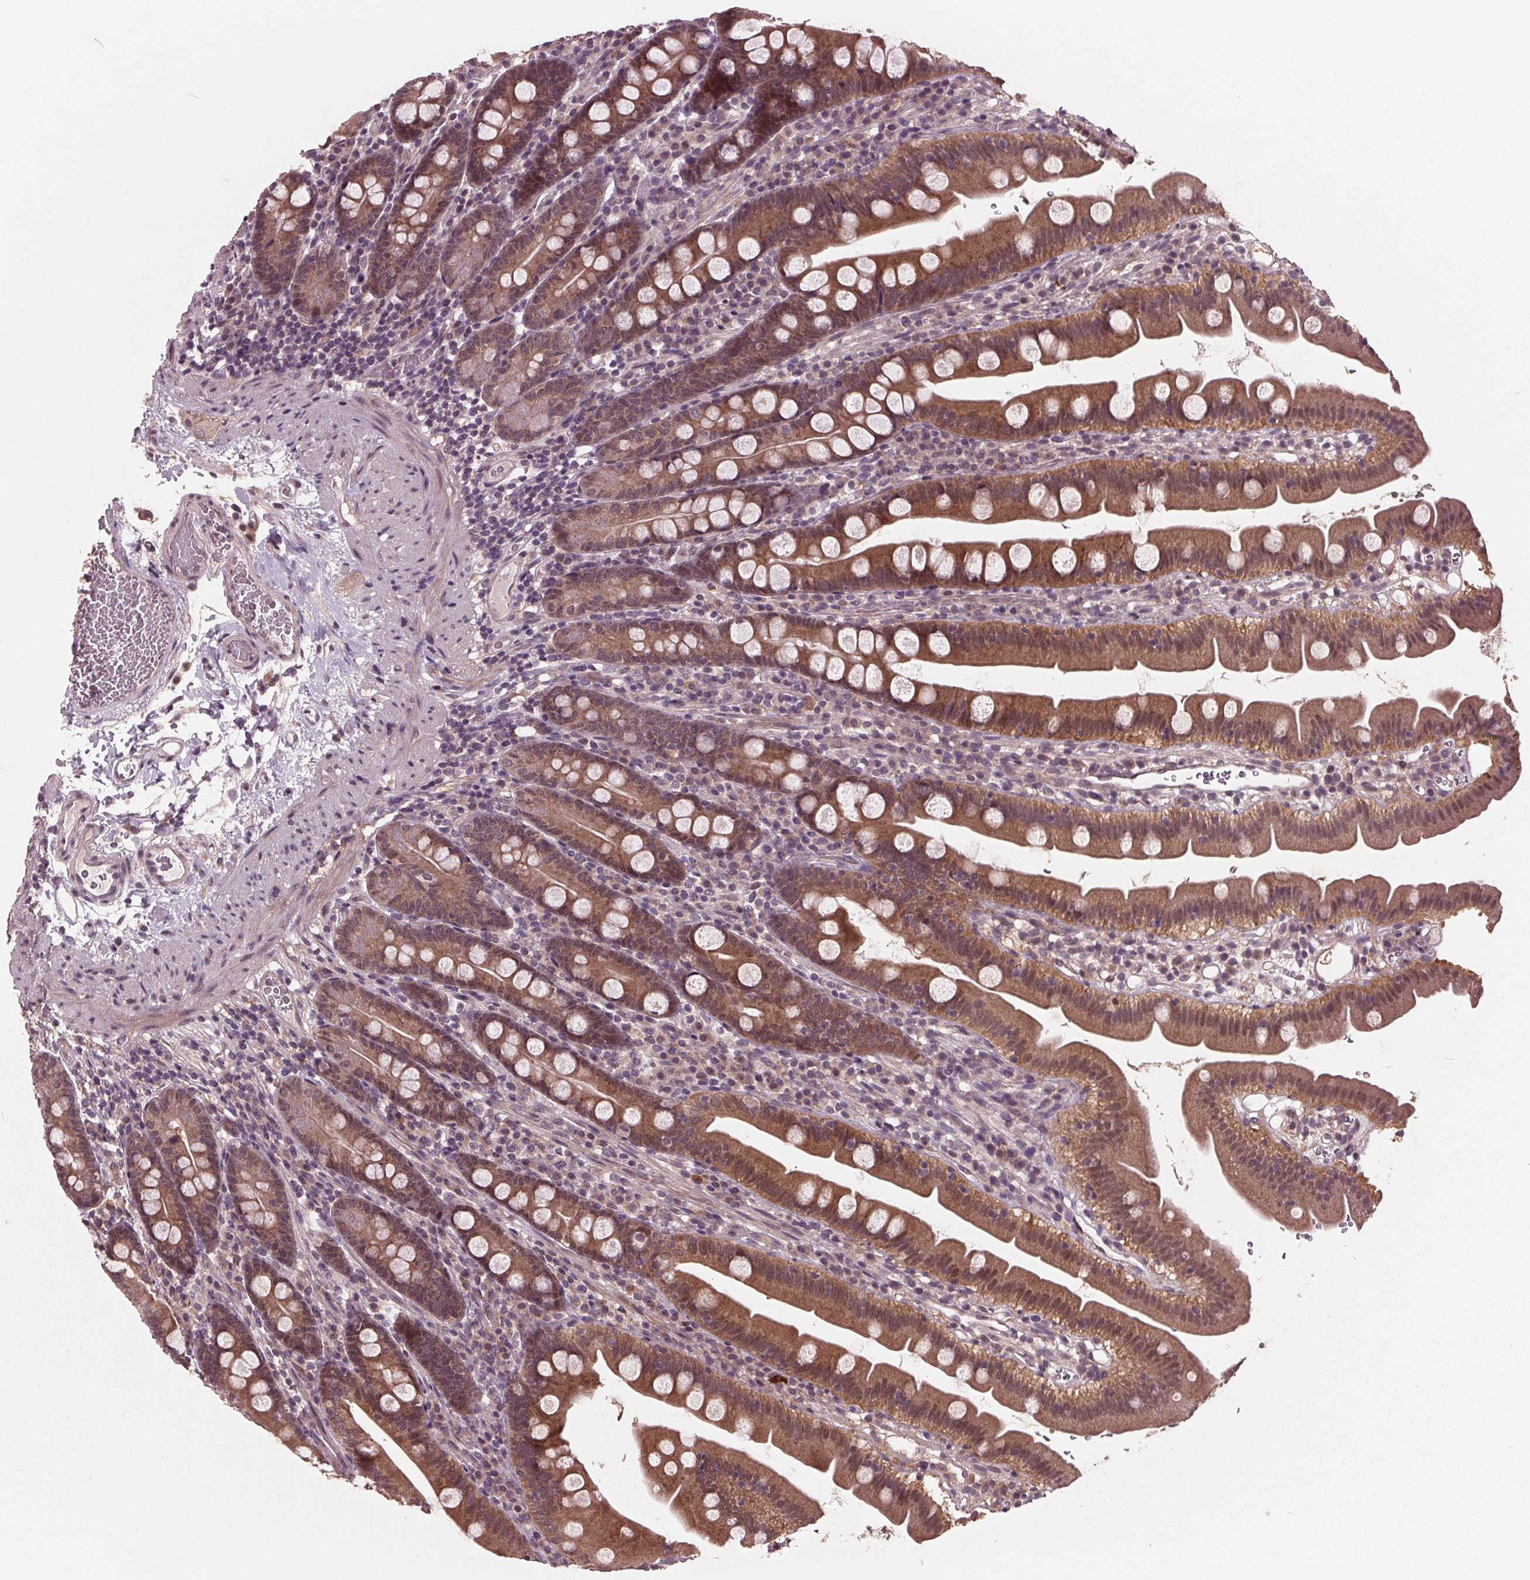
{"staining": {"intensity": "moderate", "quantity": ">75%", "location": "cytoplasmic/membranous"}, "tissue": "duodenum", "cell_type": "Glandular cells", "image_type": "normal", "snomed": [{"axis": "morphology", "description": "Normal tissue, NOS"}, {"axis": "topography", "description": "Duodenum"}], "caption": "Immunohistochemistry (IHC) image of normal duodenum: human duodenum stained using immunohistochemistry exhibits medium levels of moderate protein expression localized specifically in the cytoplasmic/membranous of glandular cells, appearing as a cytoplasmic/membranous brown color.", "gene": "MAPK8", "patient": {"sex": "female", "age": 67}}